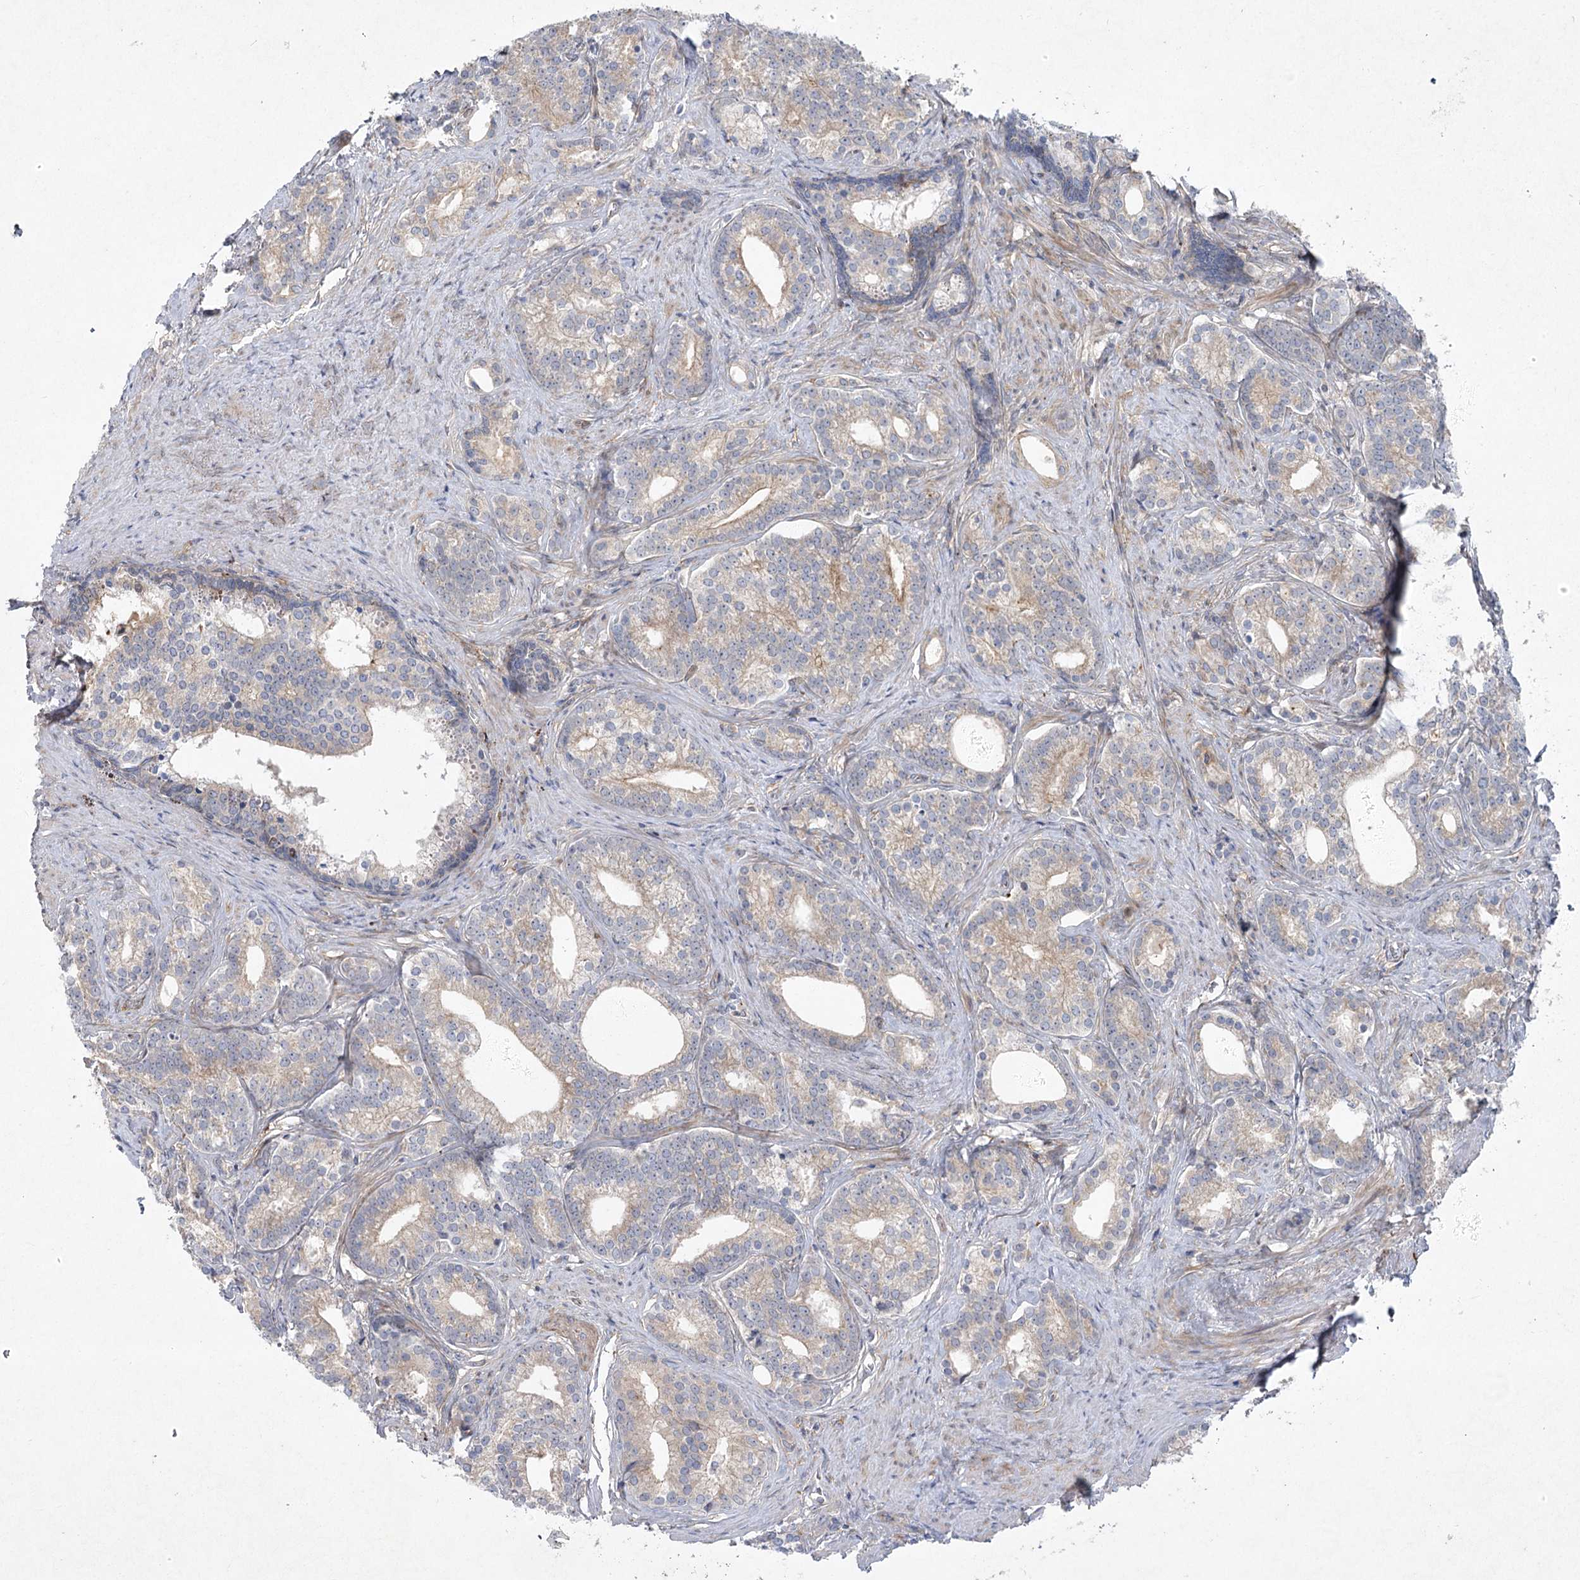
{"staining": {"intensity": "weak", "quantity": ">75%", "location": "cytoplasmic/membranous"}, "tissue": "prostate cancer", "cell_type": "Tumor cells", "image_type": "cancer", "snomed": [{"axis": "morphology", "description": "Adenocarcinoma, Low grade"}, {"axis": "topography", "description": "Prostate"}], "caption": "Immunohistochemistry (IHC) photomicrograph of human prostate cancer stained for a protein (brown), which exhibits low levels of weak cytoplasmic/membranous expression in about >75% of tumor cells.", "gene": "SH3BP5L", "patient": {"sex": "male", "age": 71}}